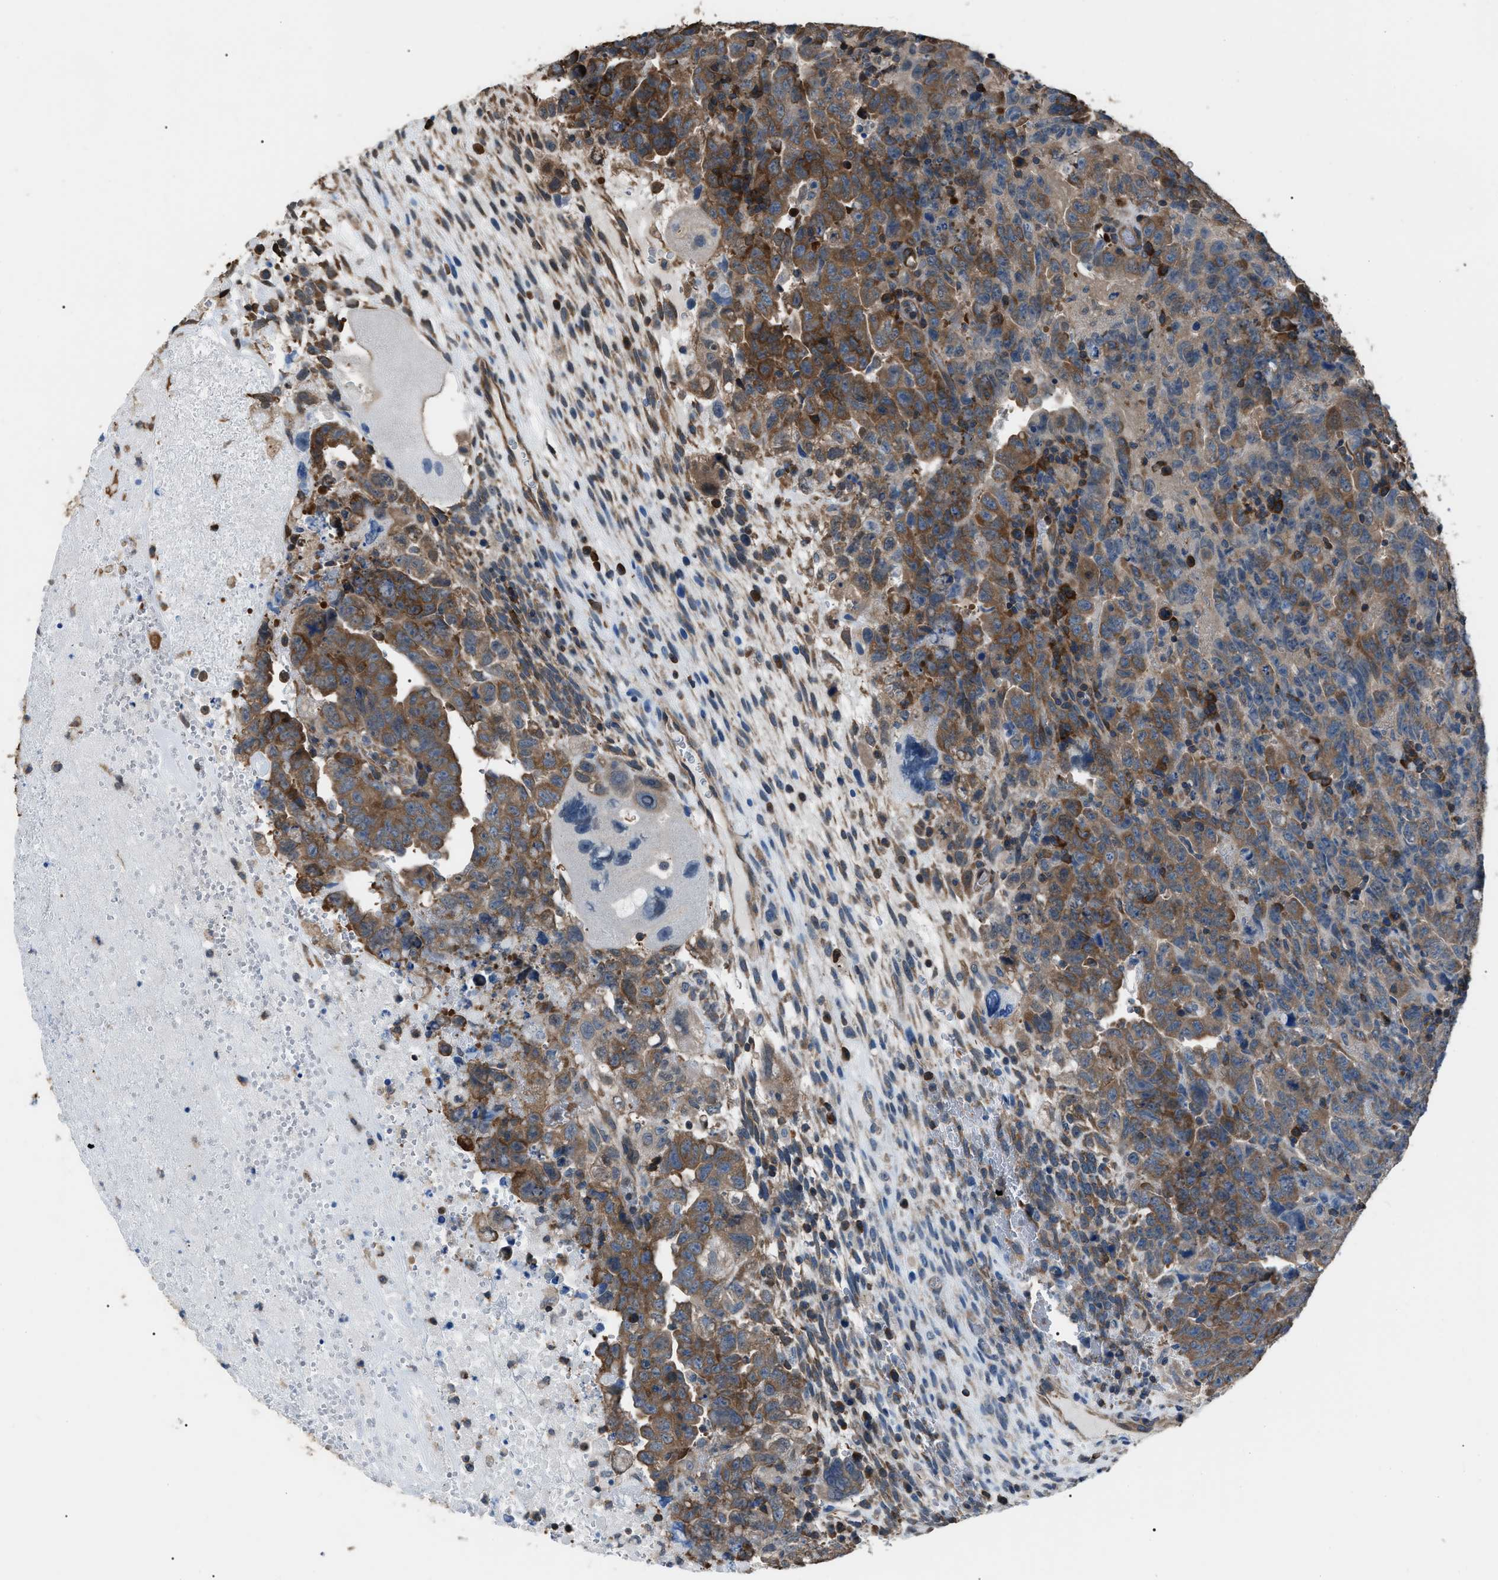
{"staining": {"intensity": "moderate", "quantity": "25%-75%", "location": "cytoplasmic/membranous"}, "tissue": "testis cancer", "cell_type": "Tumor cells", "image_type": "cancer", "snomed": [{"axis": "morphology", "description": "Carcinoma, Embryonal, NOS"}, {"axis": "topography", "description": "Testis"}], "caption": "Tumor cells demonstrate medium levels of moderate cytoplasmic/membranous expression in about 25%-75% of cells in human testis embryonal carcinoma.", "gene": "PDCD5", "patient": {"sex": "male", "age": 28}}